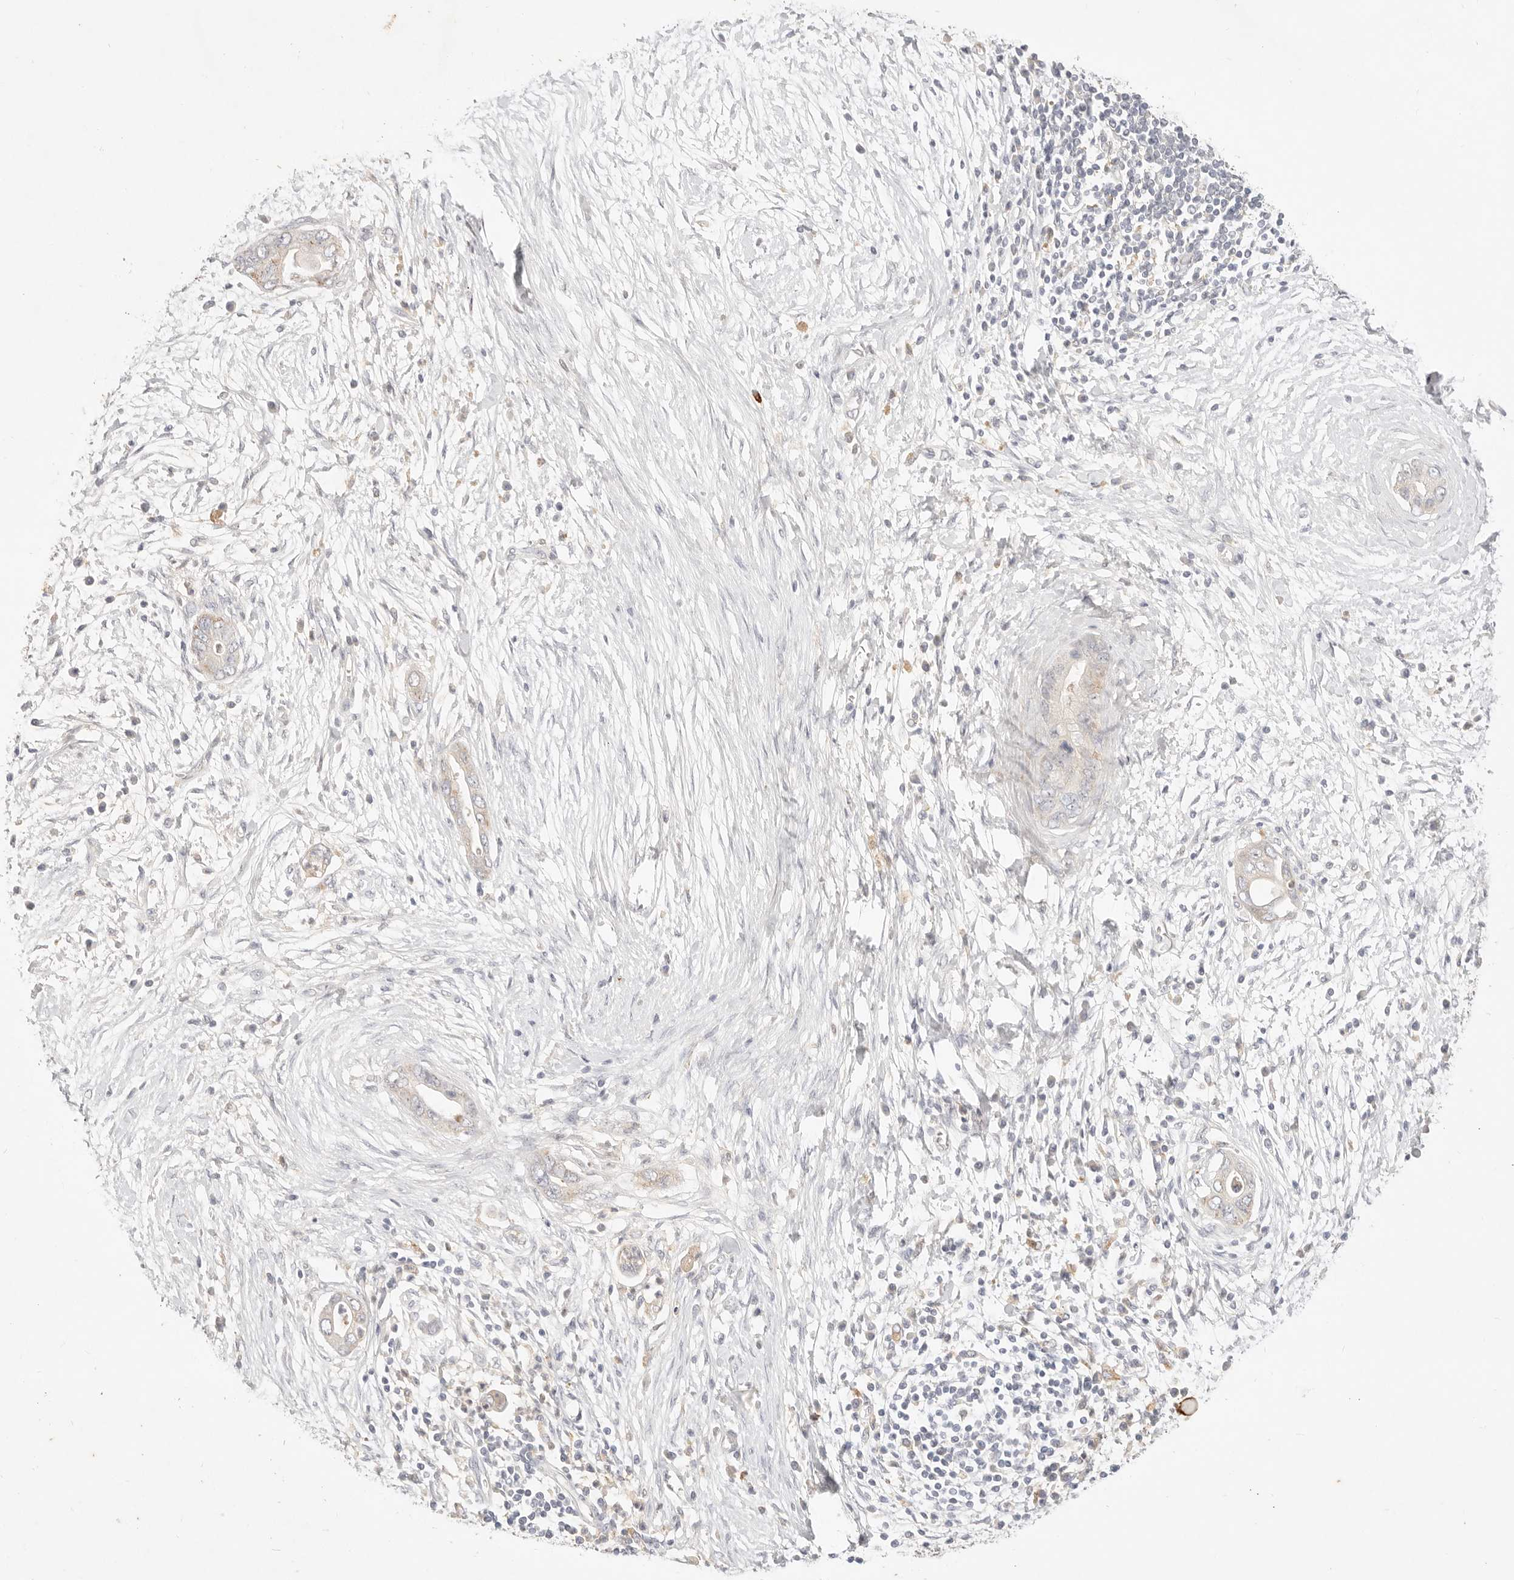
{"staining": {"intensity": "negative", "quantity": "none", "location": "none"}, "tissue": "pancreatic cancer", "cell_type": "Tumor cells", "image_type": "cancer", "snomed": [{"axis": "morphology", "description": "Adenocarcinoma, NOS"}, {"axis": "topography", "description": "Pancreas"}], "caption": "Protein analysis of pancreatic cancer demonstrates no significant positivity in tumor cells.", "gene": "ACOX1", "patient": {"sex": "male", "age": 75}}